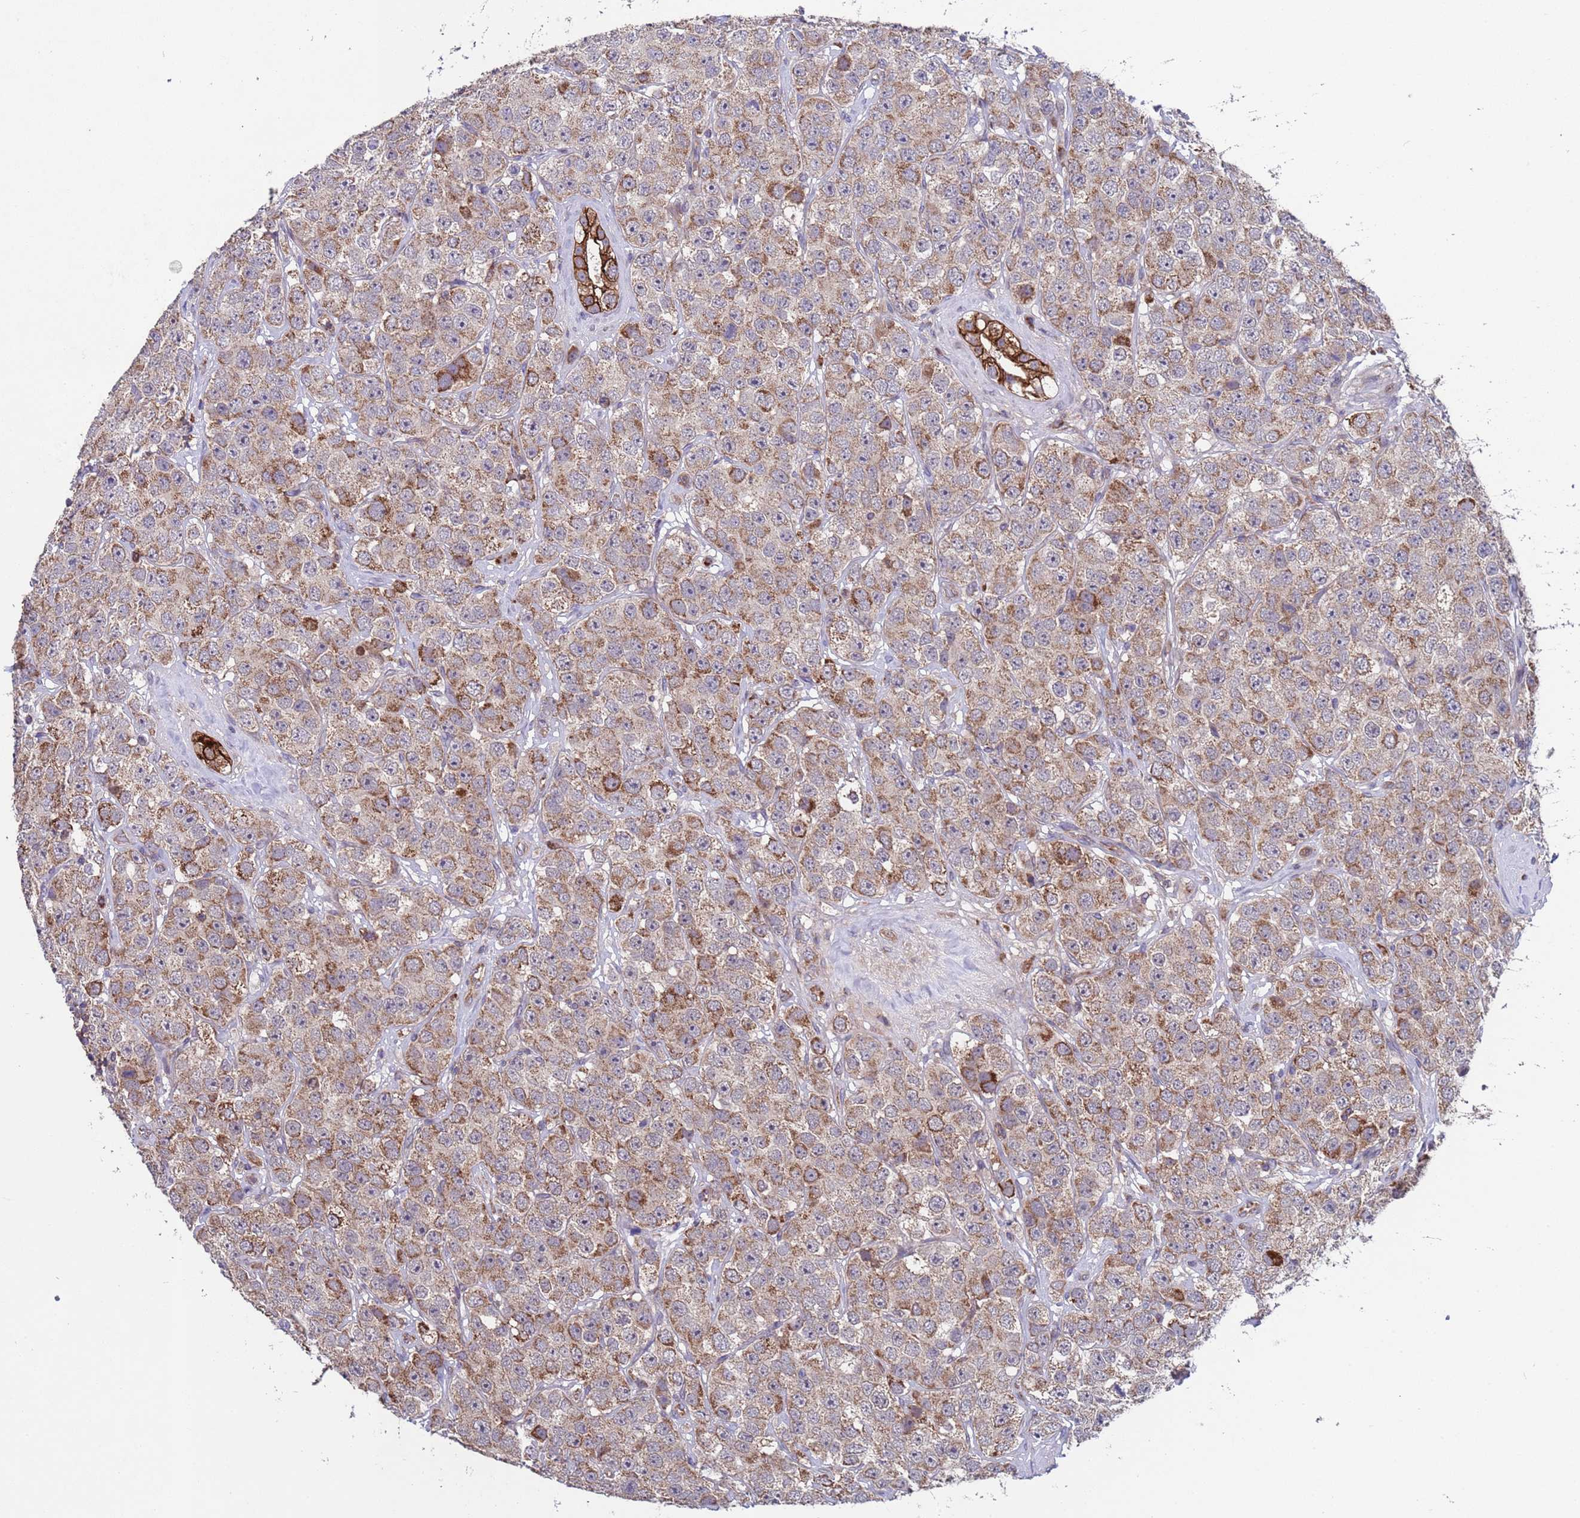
{"staining": {"intensity": "moderate", "quantity": ">75%", "location": "cytoplasmic/membranous"}, "tissue": "testis cancer", "cell_type": "Tumor cells", "image_type": "cancer", "snomed": [{"axis": "morphology", "description": "Seminoma, NOS"}, {"axis": "topography", "description": "Testis"}], "caption": "A high-resolution micrograph shows immunohistochemistry (IHC) staining of testis cancer, which exhibits moderate cytoplasmic/membranous staining in approximately >75% of tumor cells.", "gene": "ACAD8", "patient": {"sex": "male", "age": 28}}